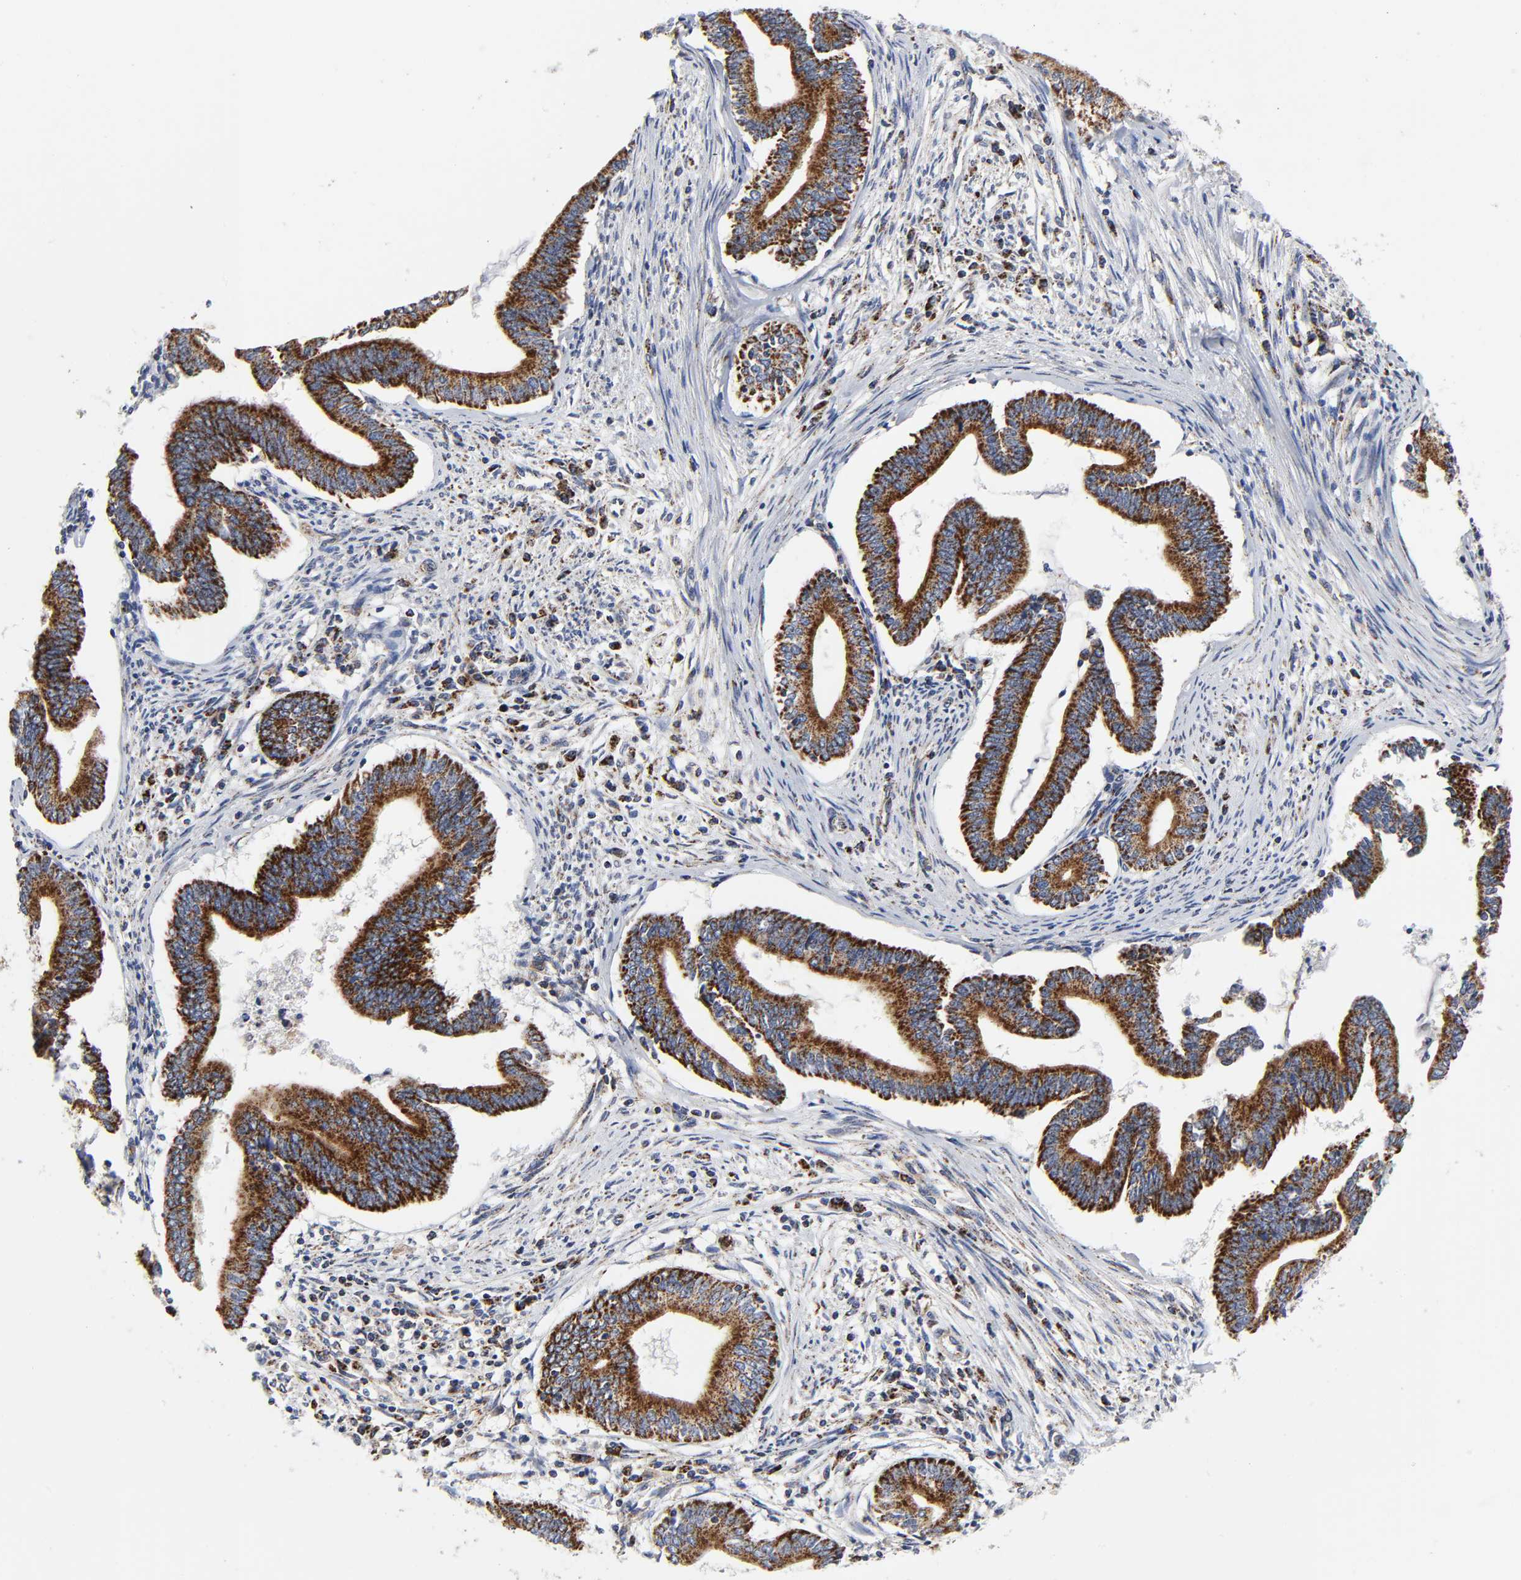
{"staining": {"intensity": "strong", "quantity": ">75%", "location": "cytoplasmic/membranous"}, "tissue": "cervical cancer", "cell_type": "Tumor cells", "image_type": "cancer", "snomed": [{"axis": "morphology", "description": "Adenocarcinoma, NOS"}, {"axis": "topography", "description": "Cervix"}], "caption": "Brown immunohistochemical staining in human adenocarcinoma (cervical) exhibits strong cytoplasmic/membranous positivity in approximately >75% of tumor cells.", "gene": "AOPEP", "patient": {"sex": "female", "age": 36}}